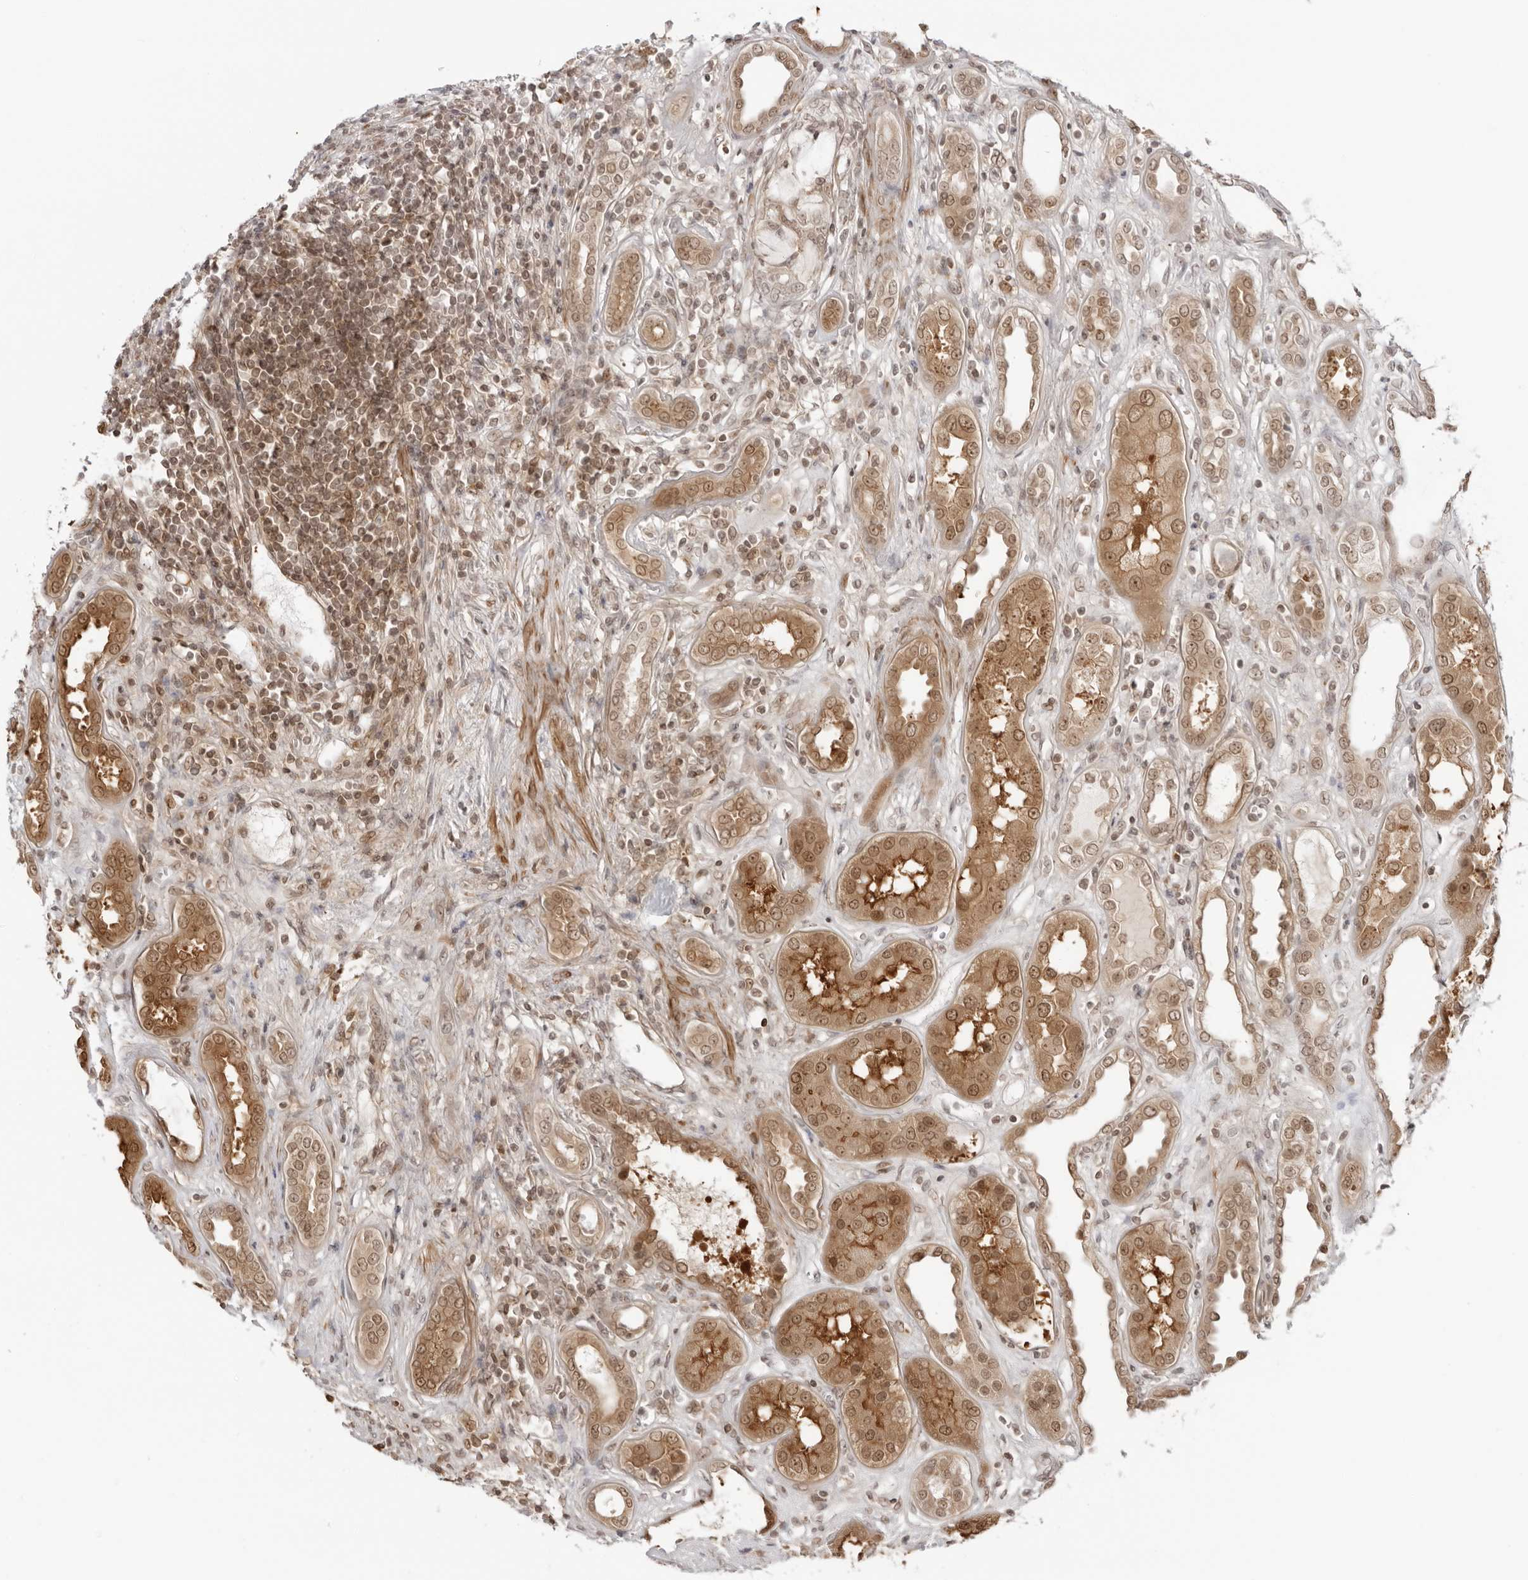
{"staining": {"intensity": "moderate", "quantity": ">75%", "location": "nuclear"}, "tissue": "kidney", "cell_type": "Cells in glomeruli", "image_type": "normal", "snomed": [{"axis": "morphology", "description": "Normal tissue, NOS"}, {"axis": "topography", "description": "Kidney"}], "caption": "Immunohistochemical staining of unremarkable human kidney demonstrates >75% levels of moderate nuclear protein staining in approximately >75% of cells in glomeruli. The protein of interest is shown in brown color, while the nuclei are stained blue.", "gene": "RNF146", "patient": {"sex": "male", "age": 59}}